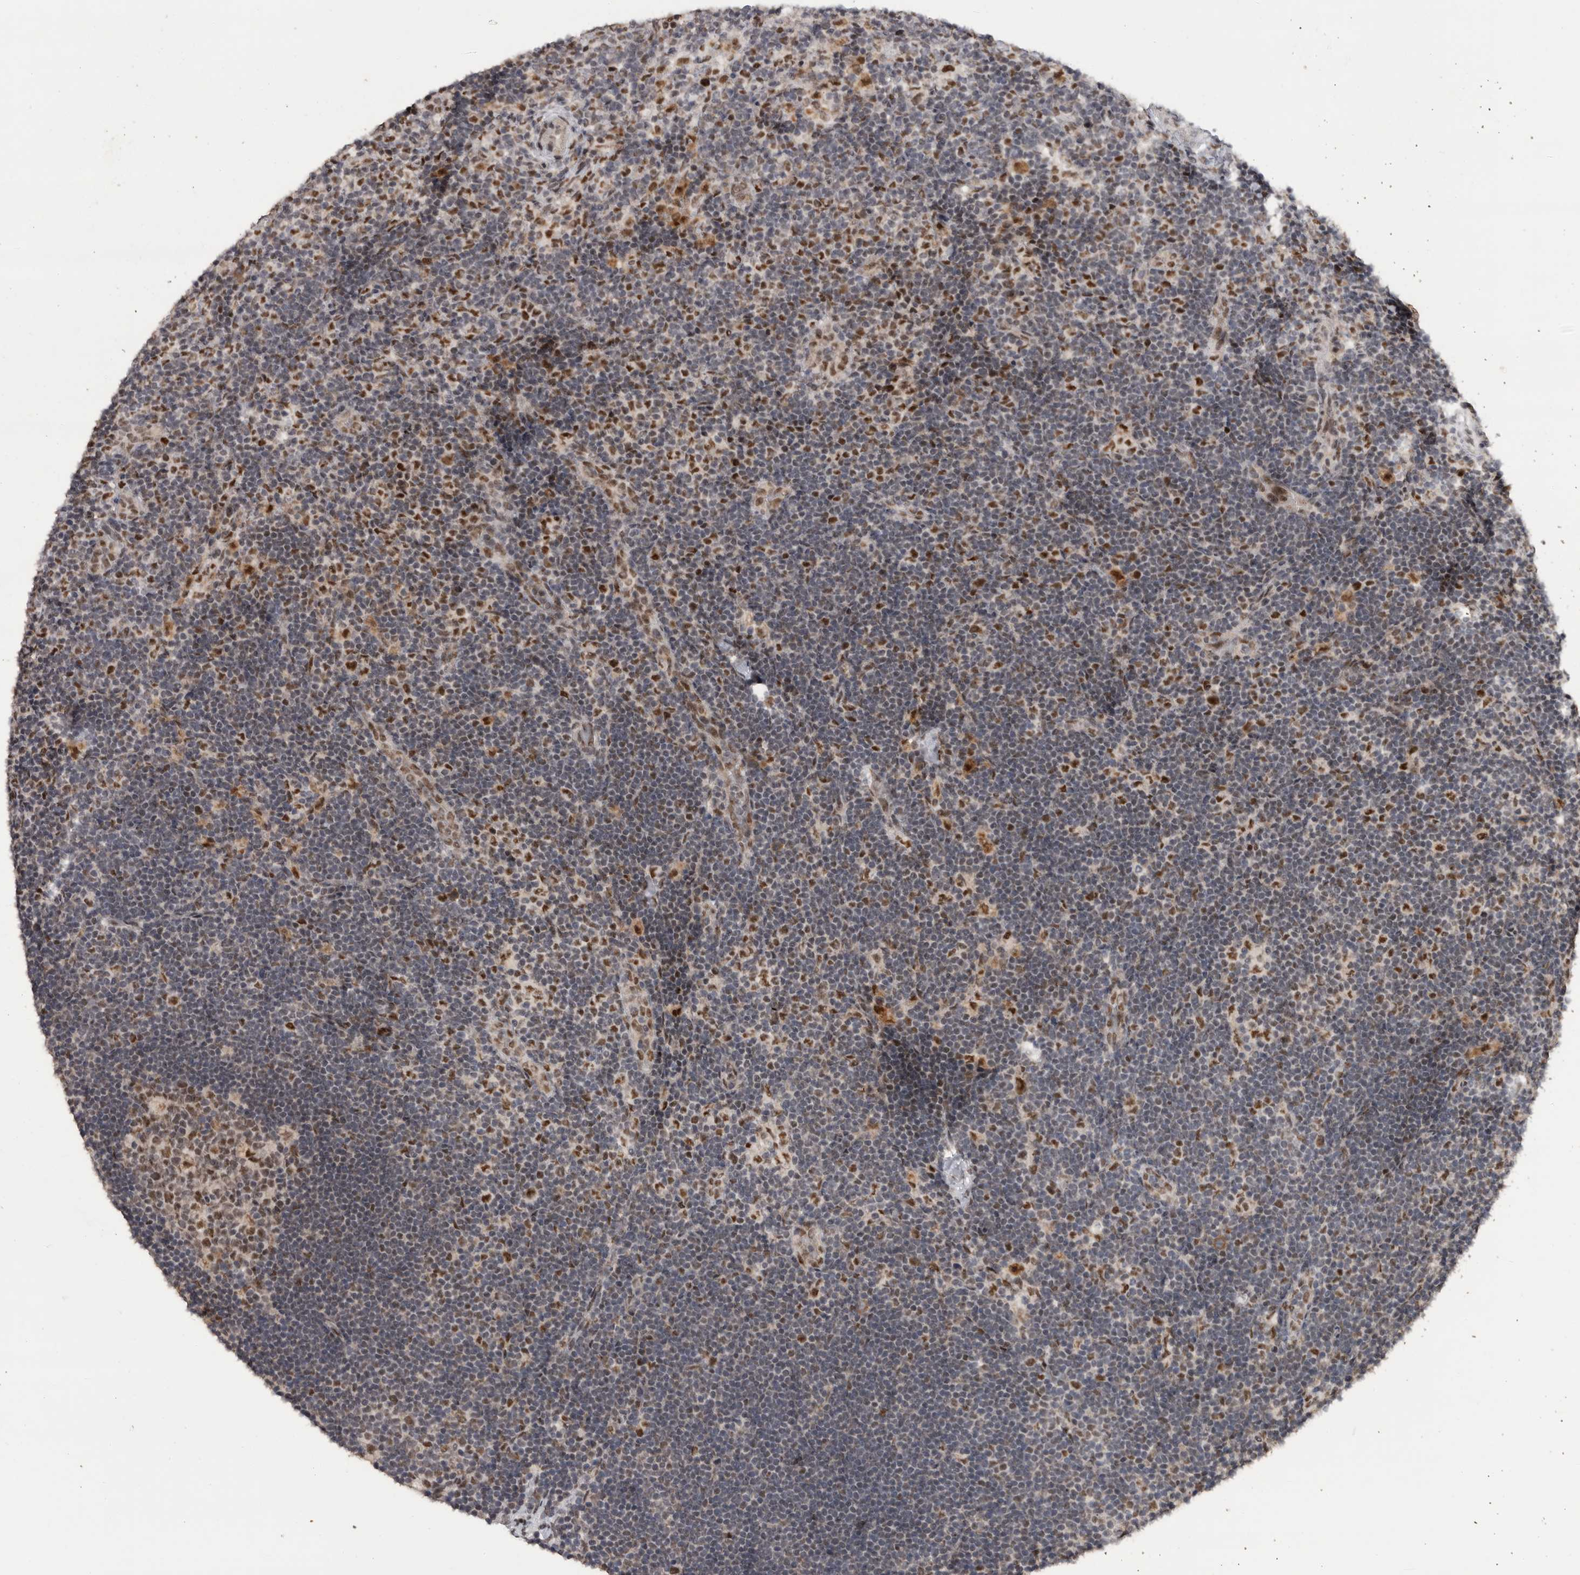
{"staining": {"intensity": "moderate", "quantity": "25%-75%", "location": "nuclear"}, "tissue": "lymph node", "cell_type": "Germinal center cells", "image_type": "normal", "snomed": [{"axis": "morphology", "description": "Normal tissue, NOS"}, {"axis": "topography", "description": "Lymph node"}], "caption": "About 25%-75% of germinal center cells in benign lymph node reveal moderate nuclear protein expression as visualized by brown immunohistochemical staining.", "gene": "PPP1R10", "patient": {"sex": "female", "age": 22}}